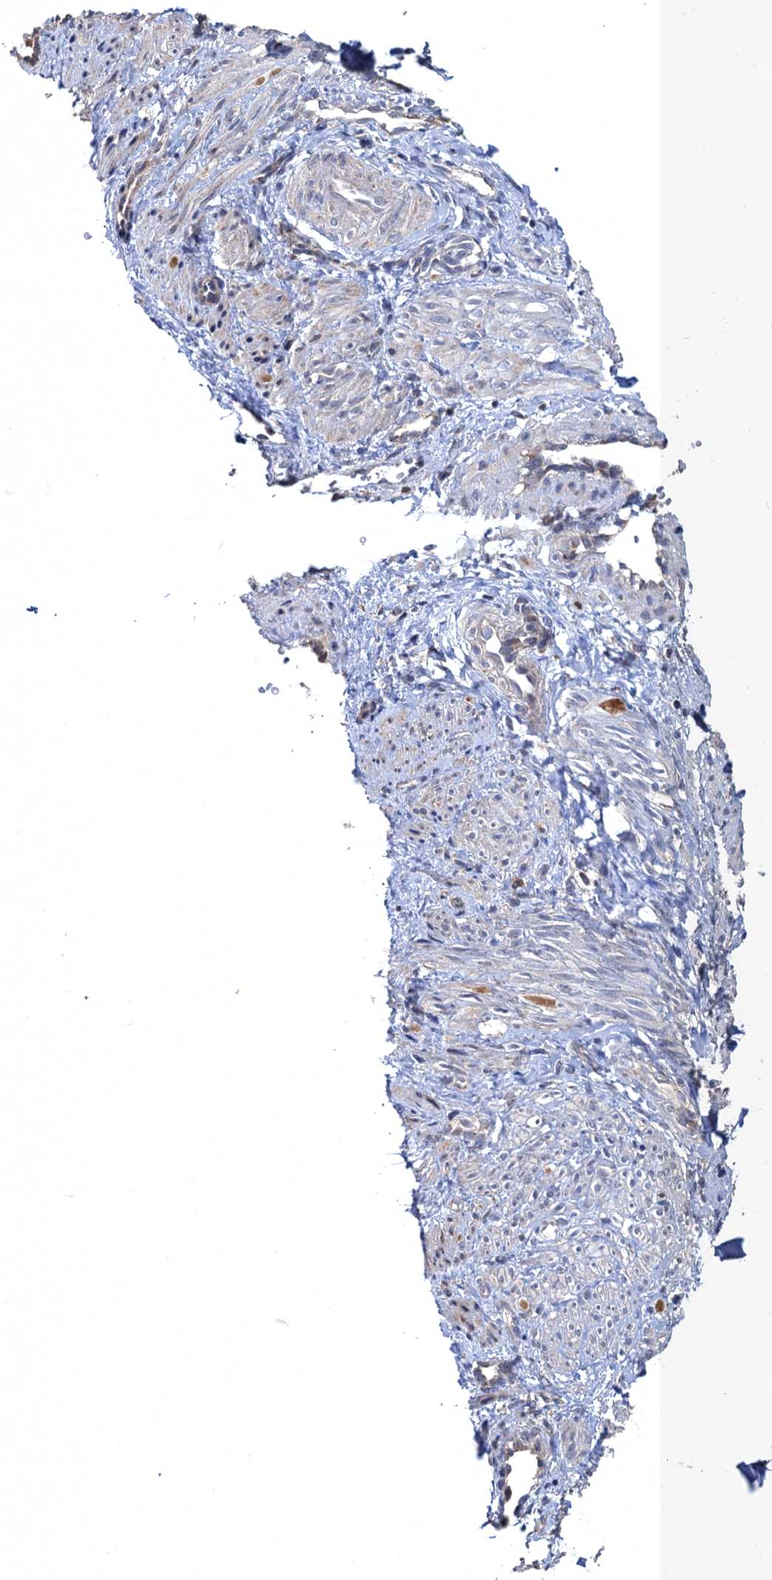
{"staining": {"intensity": "negative", "quantity": "none", "location": "none"}, "tissue": "smooth muscle", "cell_type": "Smooth muscle cells", "image_type": "normal", "snomed": [{"axis": "morphology", "description": "Normal tissue, NOS"}, {"axis": "topography", "description": "Endometrium"}], "caption": "Immunohistochemistry photomicrograph of unremarkable smooth muscle: human smooth muscle stained with DAB (3,3'-diaminobenzidine) demonstrates no significant protein staining in smooth muscle cells.", "gene": "BMERB1", "patient": {"sex": "female", "age": 33}}